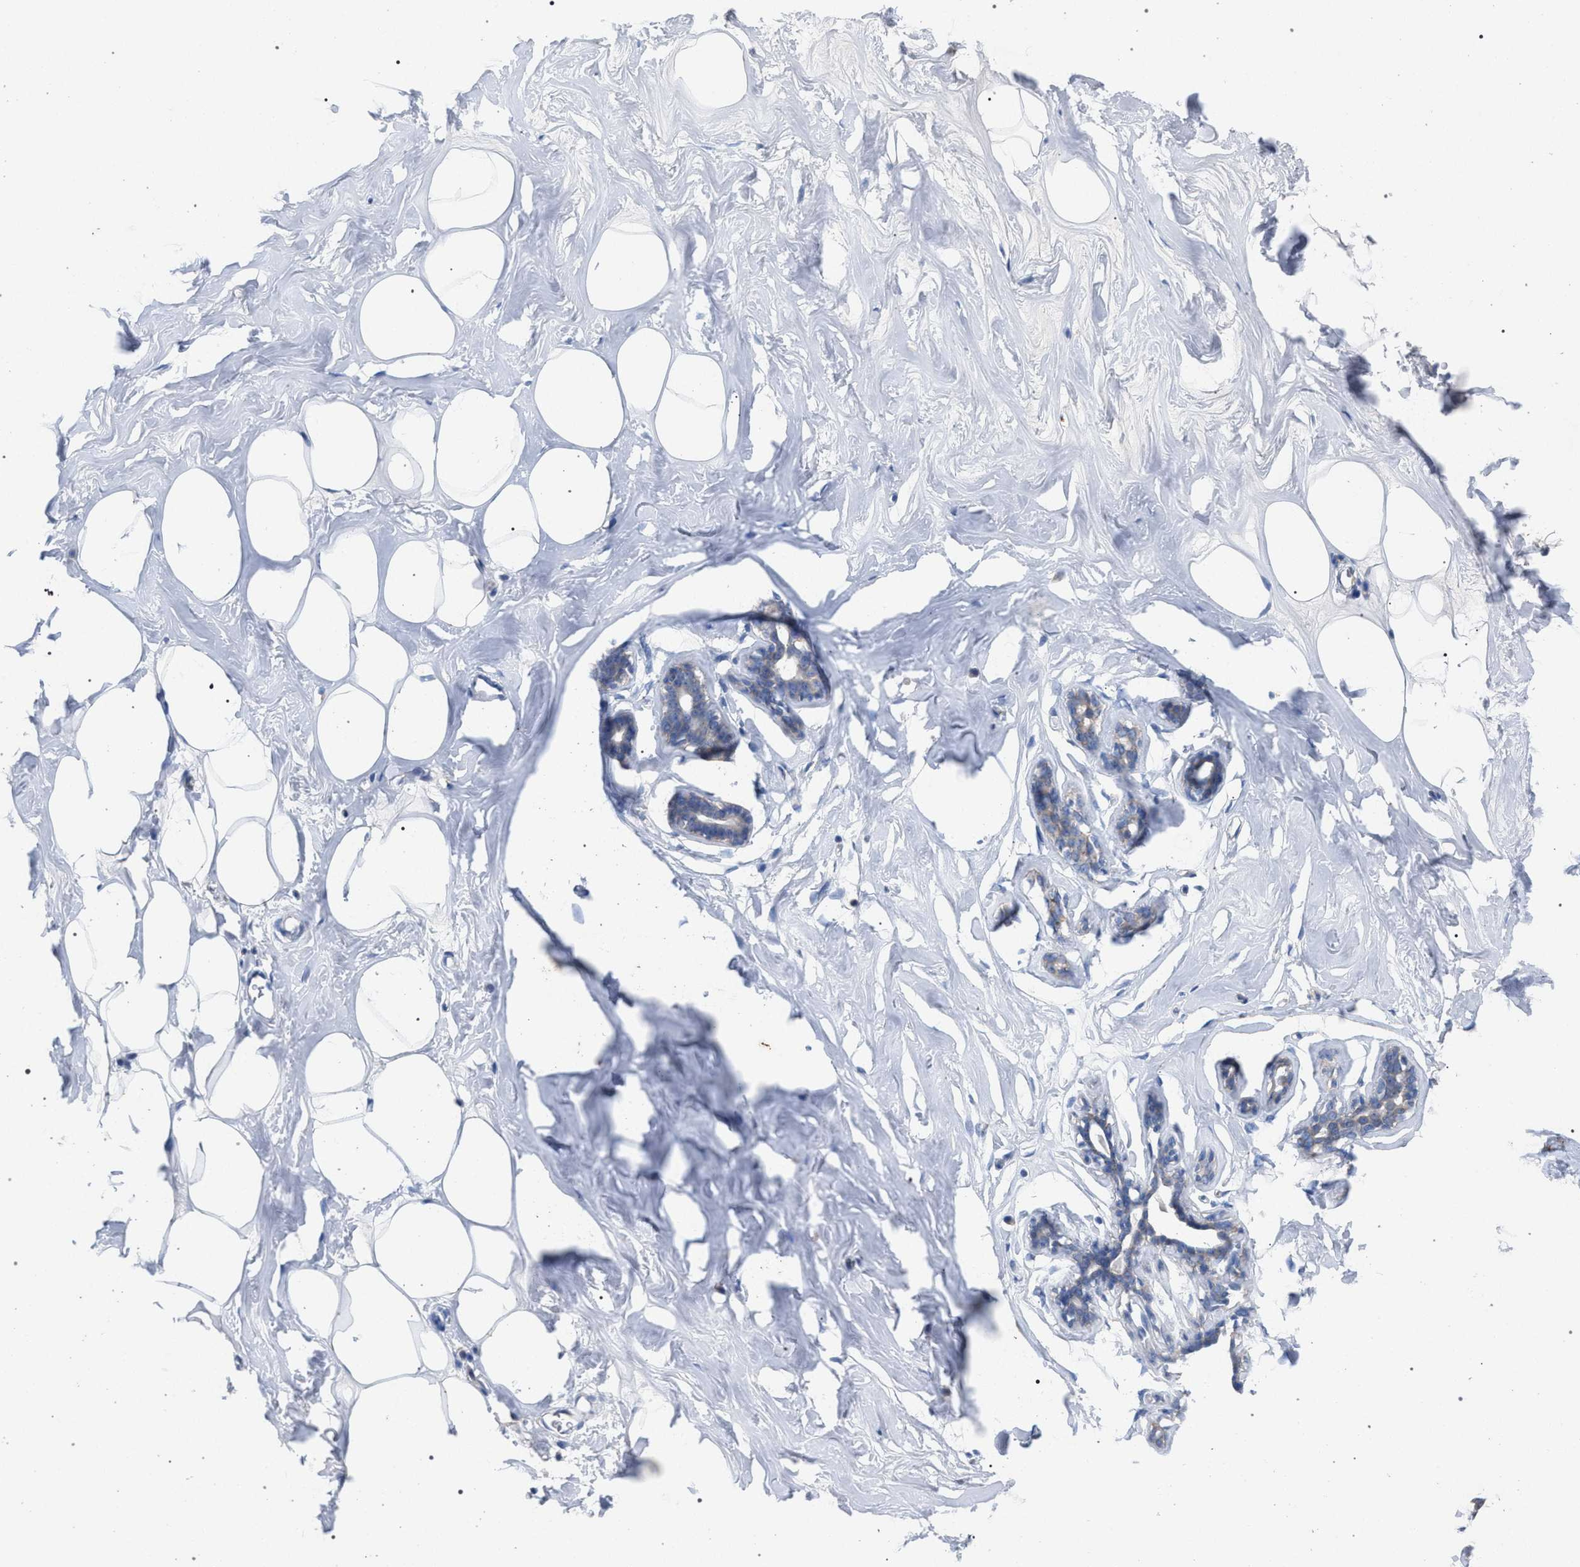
{"staining": {"intensity": "moderate", "quantity": ">75%", "location": "cytoplasmic/membranous"}, "tissue": "adipose tissue", "cell_type": "Adipocytes", "image_type": "normal", "snomed": [{"axis": "morphology", "description": "Normal tissue, NOS"}, {"axis": "morphology", "description": "Fibrosis, NOS"}, {"axis": "topography", "description": "Breast"}, {"axis": "topography", "description": "Adipose tissue"}], "caption": "Immunohistochemical staining of benign human adipose tissue exhibits medium levels of moderate cytoplasmic/membranous positivity in about >75% of adipocytes.", "gene": "VPS13A", "patient": {"sex": "female", "age": 39}}